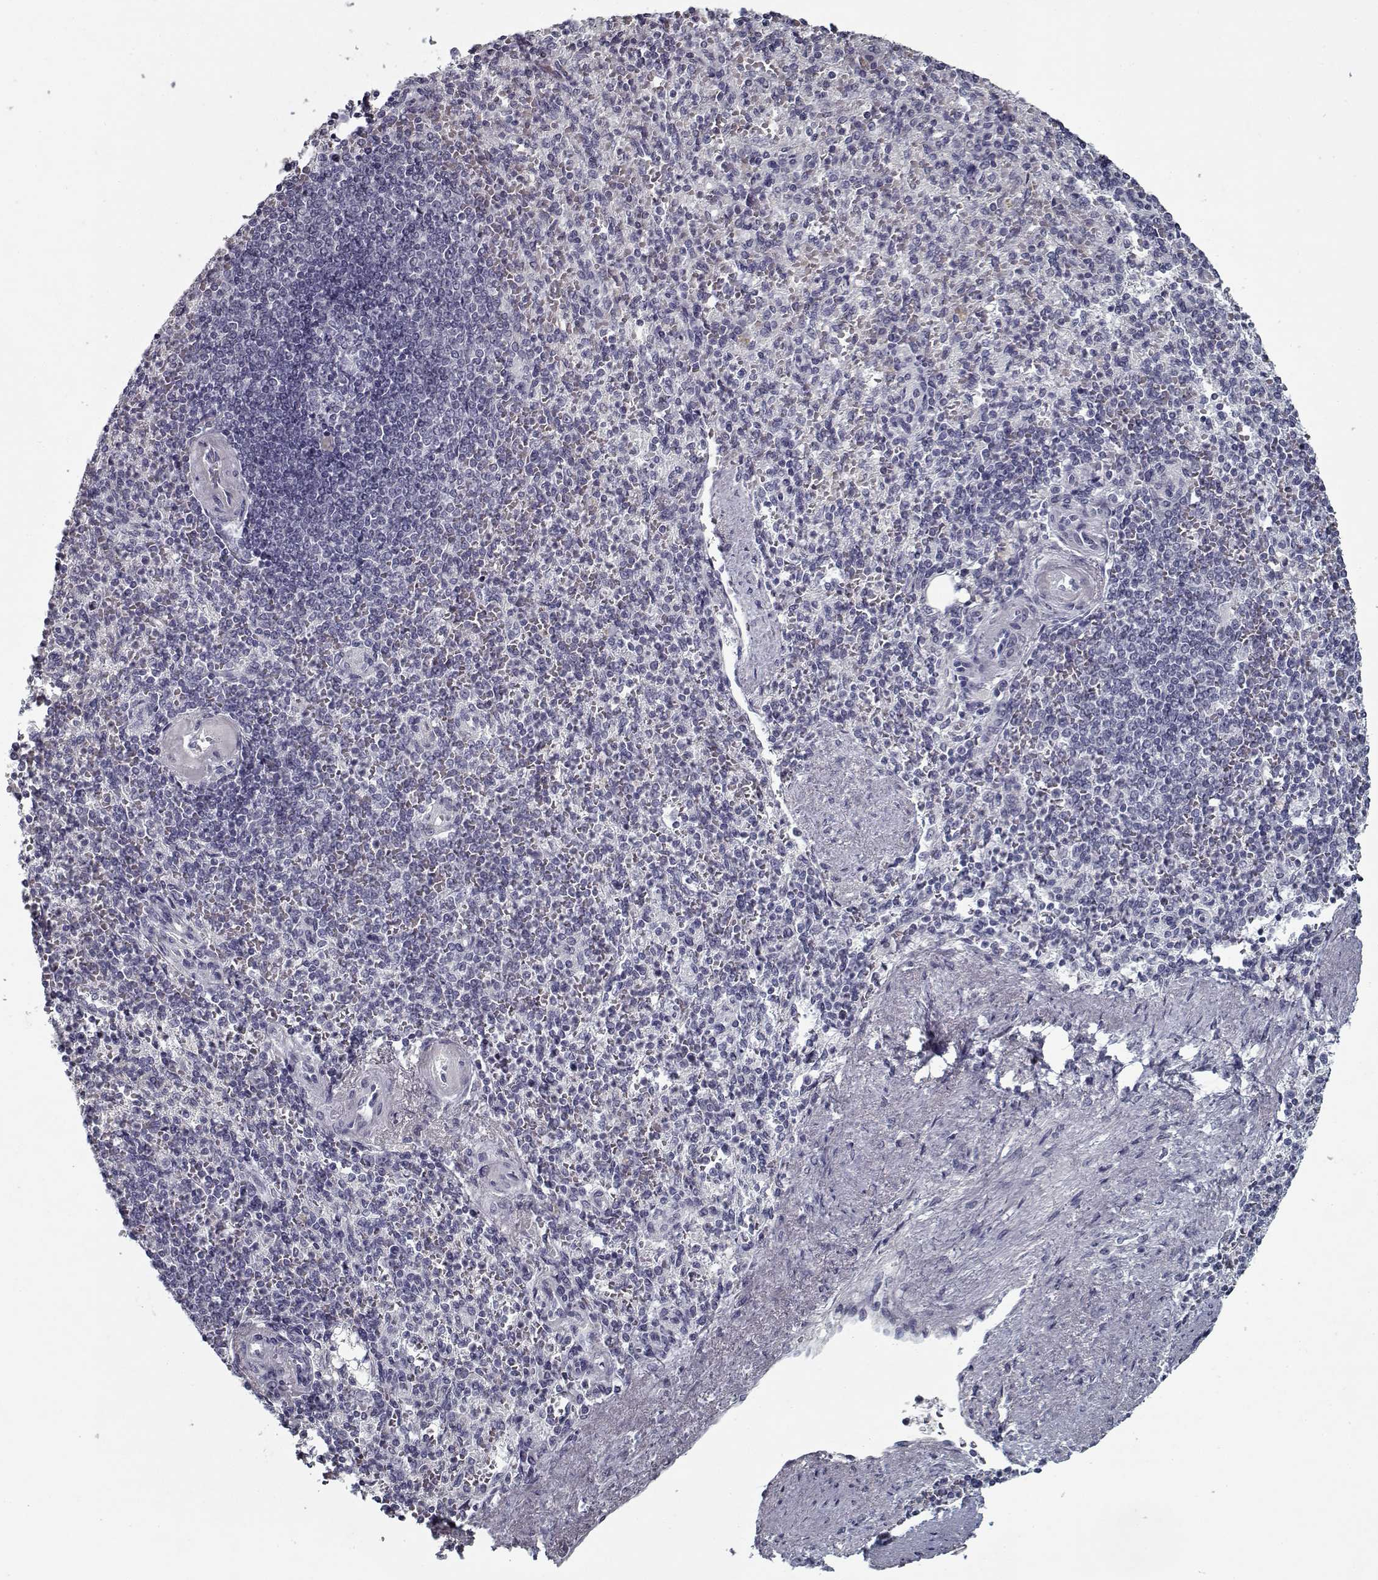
{"staining": {"intensity": "negative", "quantity": "none", "location": "none"}, "tissue": "spleen", "cell_type": "Cells in red pulp", "image_type": "normal", "snomed": [{"axis": "morphology", "description": "Normal tissue, NOS"}, {"axis": "topography", "description": "Spleen"}], "caption": "This histopathology image is of benign spleen stained with IHC to label a protein in brown with the nuclei are counter-stained blue. There is no staining in cells in red pulp. (Stains: DAB (3,3'-diaminobenzidine) IHC with hematoxylin counter stain, Microscopy: brightfield microscopy at high magnification).", "gene": "GAD2", "patient": {"sex": "female", "age": 74}}